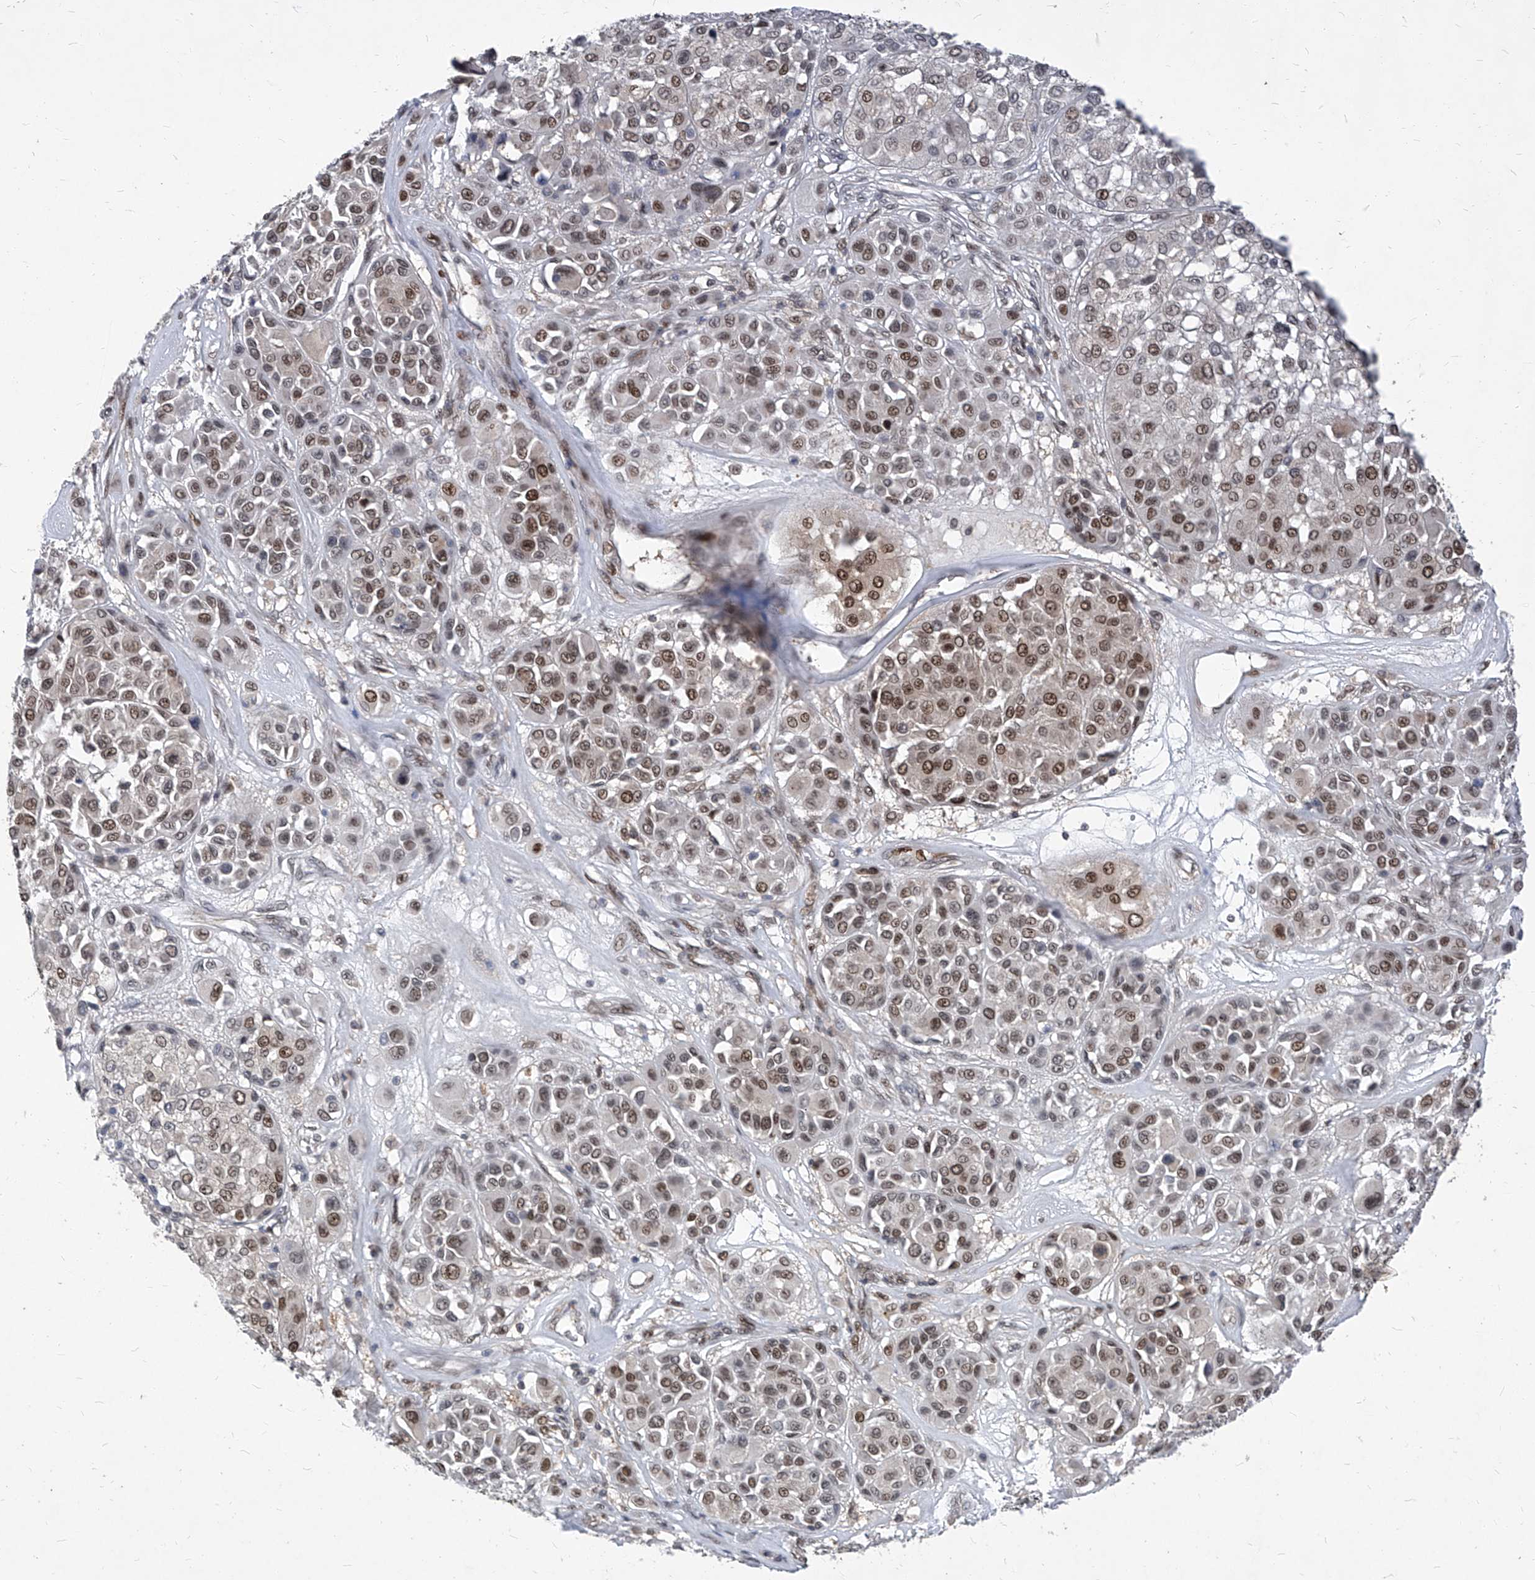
{"staining": {"intensity": "moderate", "quantity": ">75%", "location": "nuclear"}, "tissue": "melanoma", "cell_type": "Tumor cells", "image_type": "cancer", "snomed": [{"axis": "morphology", "description": "Malignant melanoma, Metastatic site"}, {"axis": "topography", "description": "Soft tissue"}], "caption": "Tumor cells show medium levels of moderate nuclear positivity in about >75% of cells in human melanoma. Immunohistochemistry stains the protein of interest in brown and the nuclei are stained blue.", "gene": "KPNB1", "patient": {"sex": "male", "age": 41}}